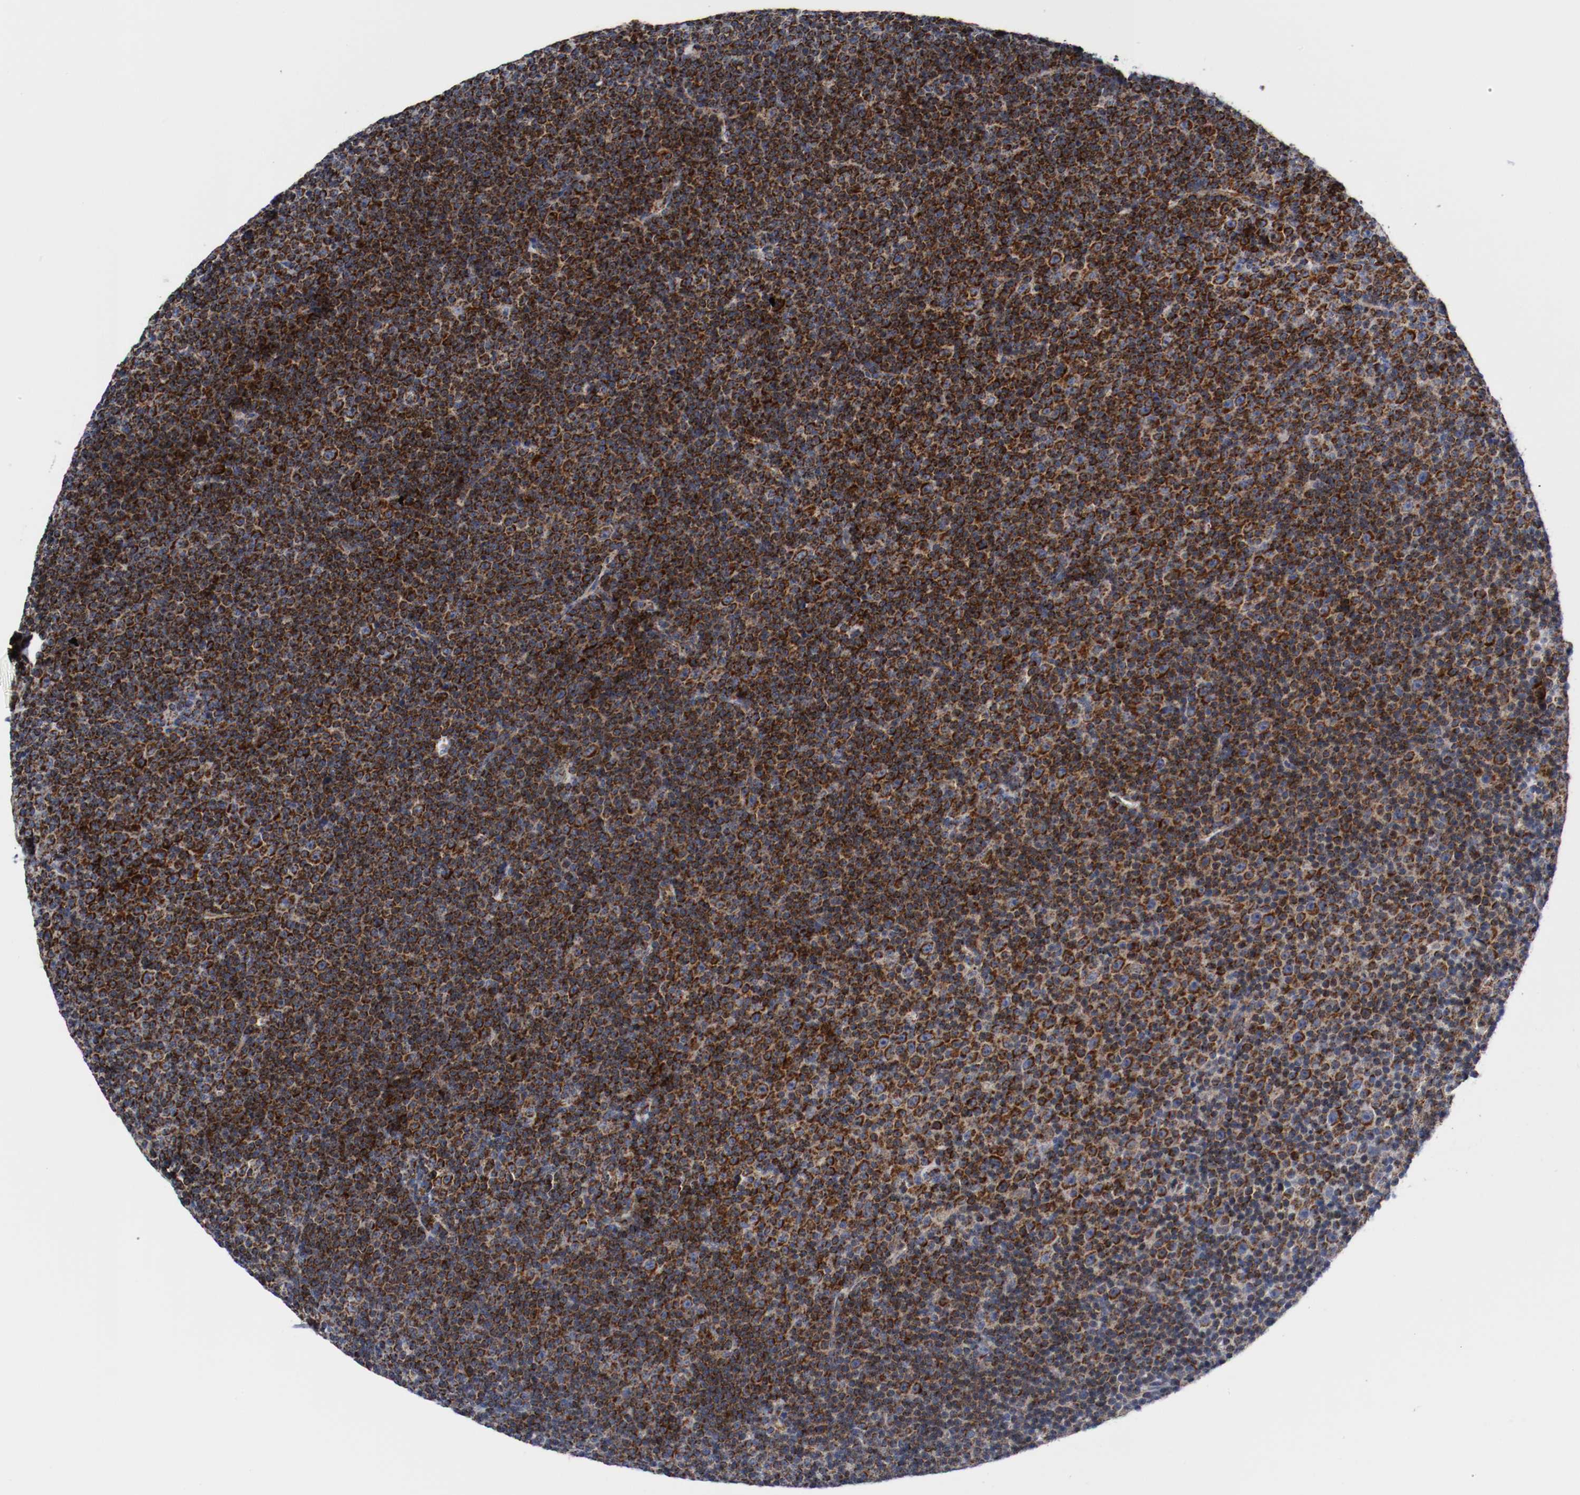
{"staining": {"intensity": "strong", "quantity": ">75%", "location": "cytoplasmic/membranous"}, "tissue": "lymphoma", "cell_type": "Tumor cells", "image_type": "cancer", "snomed": [{"axis": "morphology", "description": "Malignant lymphoma, non-Hodgkin's type, Low grade"}, {"axis": "topography", "description": "Lymph node"}], "caption": "Immunohistochemical staining of malignant lymphoma, non-Hodgkin's type (low-grade) exhibits high levels of strong cytoplasmic/membranous protein positivity in approximately >75% of tumor cells.", "gene": "TUBD1", "patient": {"sex": "female", "age": 67}}